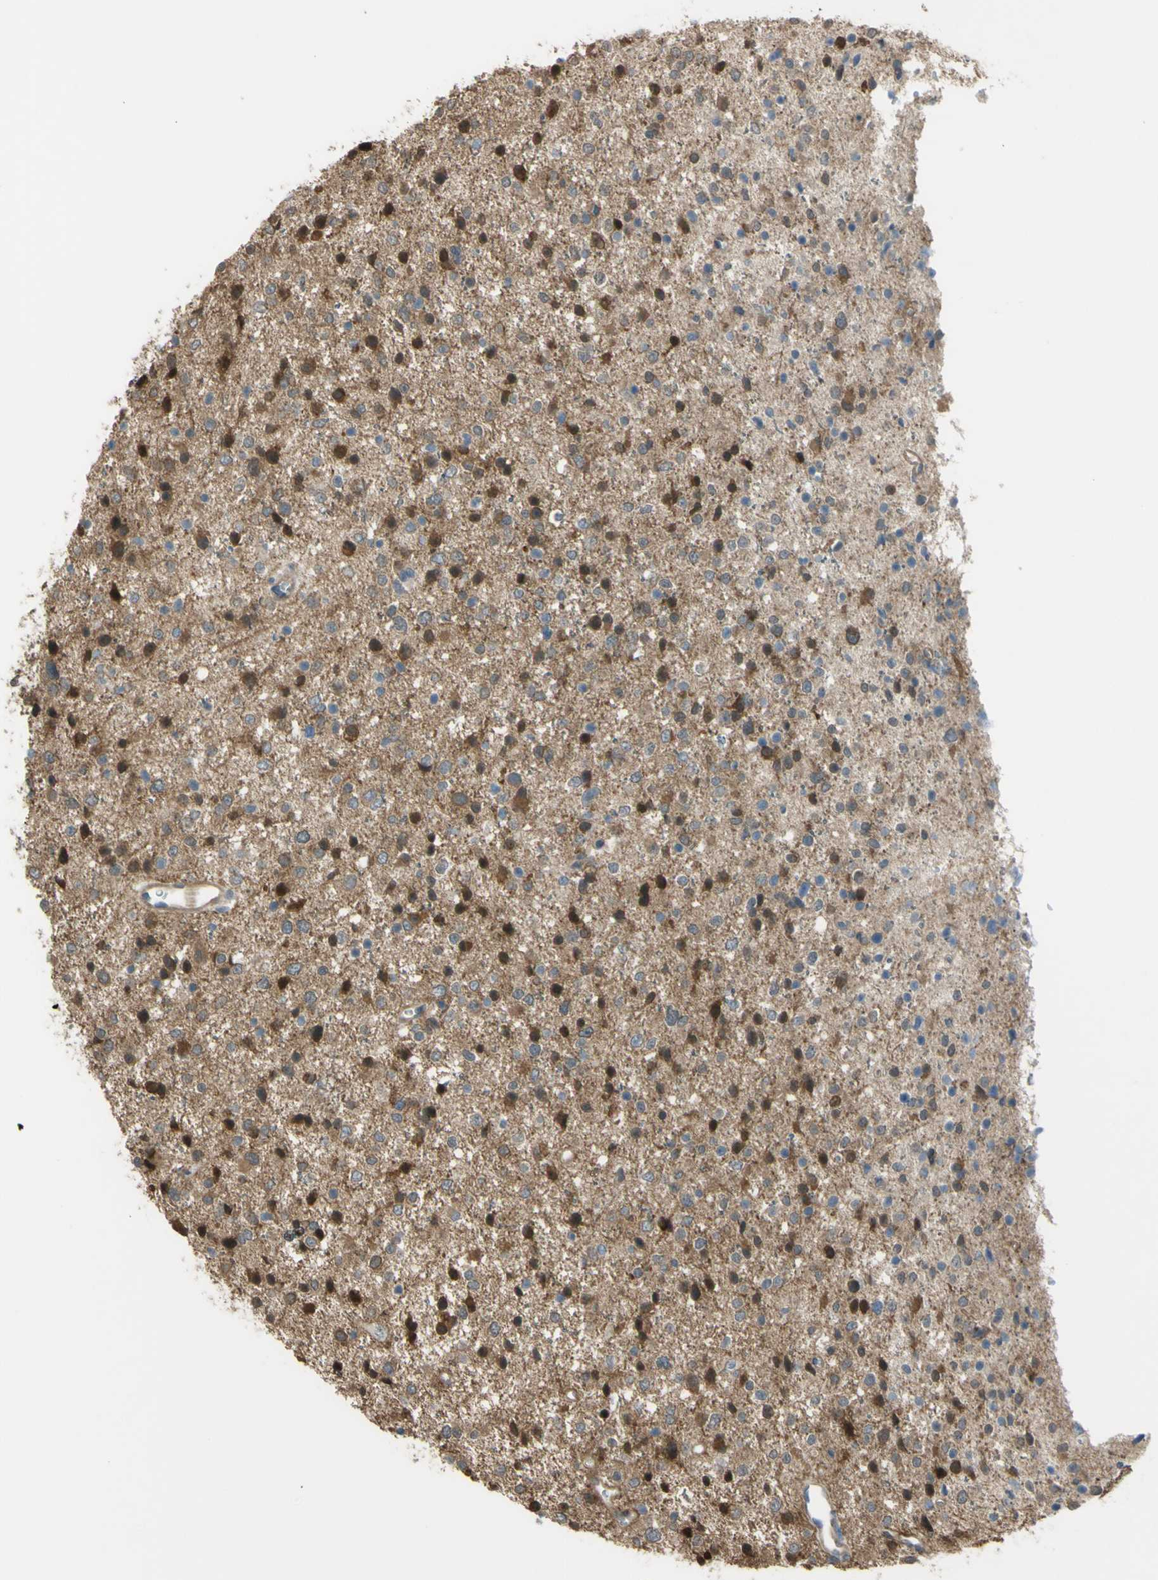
{"staining": {"intensity": "weak", "quantity": "25%-75%", "location": "cytoplasmic/membranous"}, "tissue": "glioma", "cell_type": "Tumor cells", "image_type": "cancer", "snomed": [{"axis": "morphology", "description": "Glioma, malignant, Low grade"}, {"axis": "topography", "description": "Brain"}], "caption": "This is an image of immunohistochemistry staining of low-grade glioma (malignant), which shows weak expression in the cytoplasmic/membranous of tumor cells.", "gene": "YWHAQ", "patient": {"sex": "female", "age": 37}}